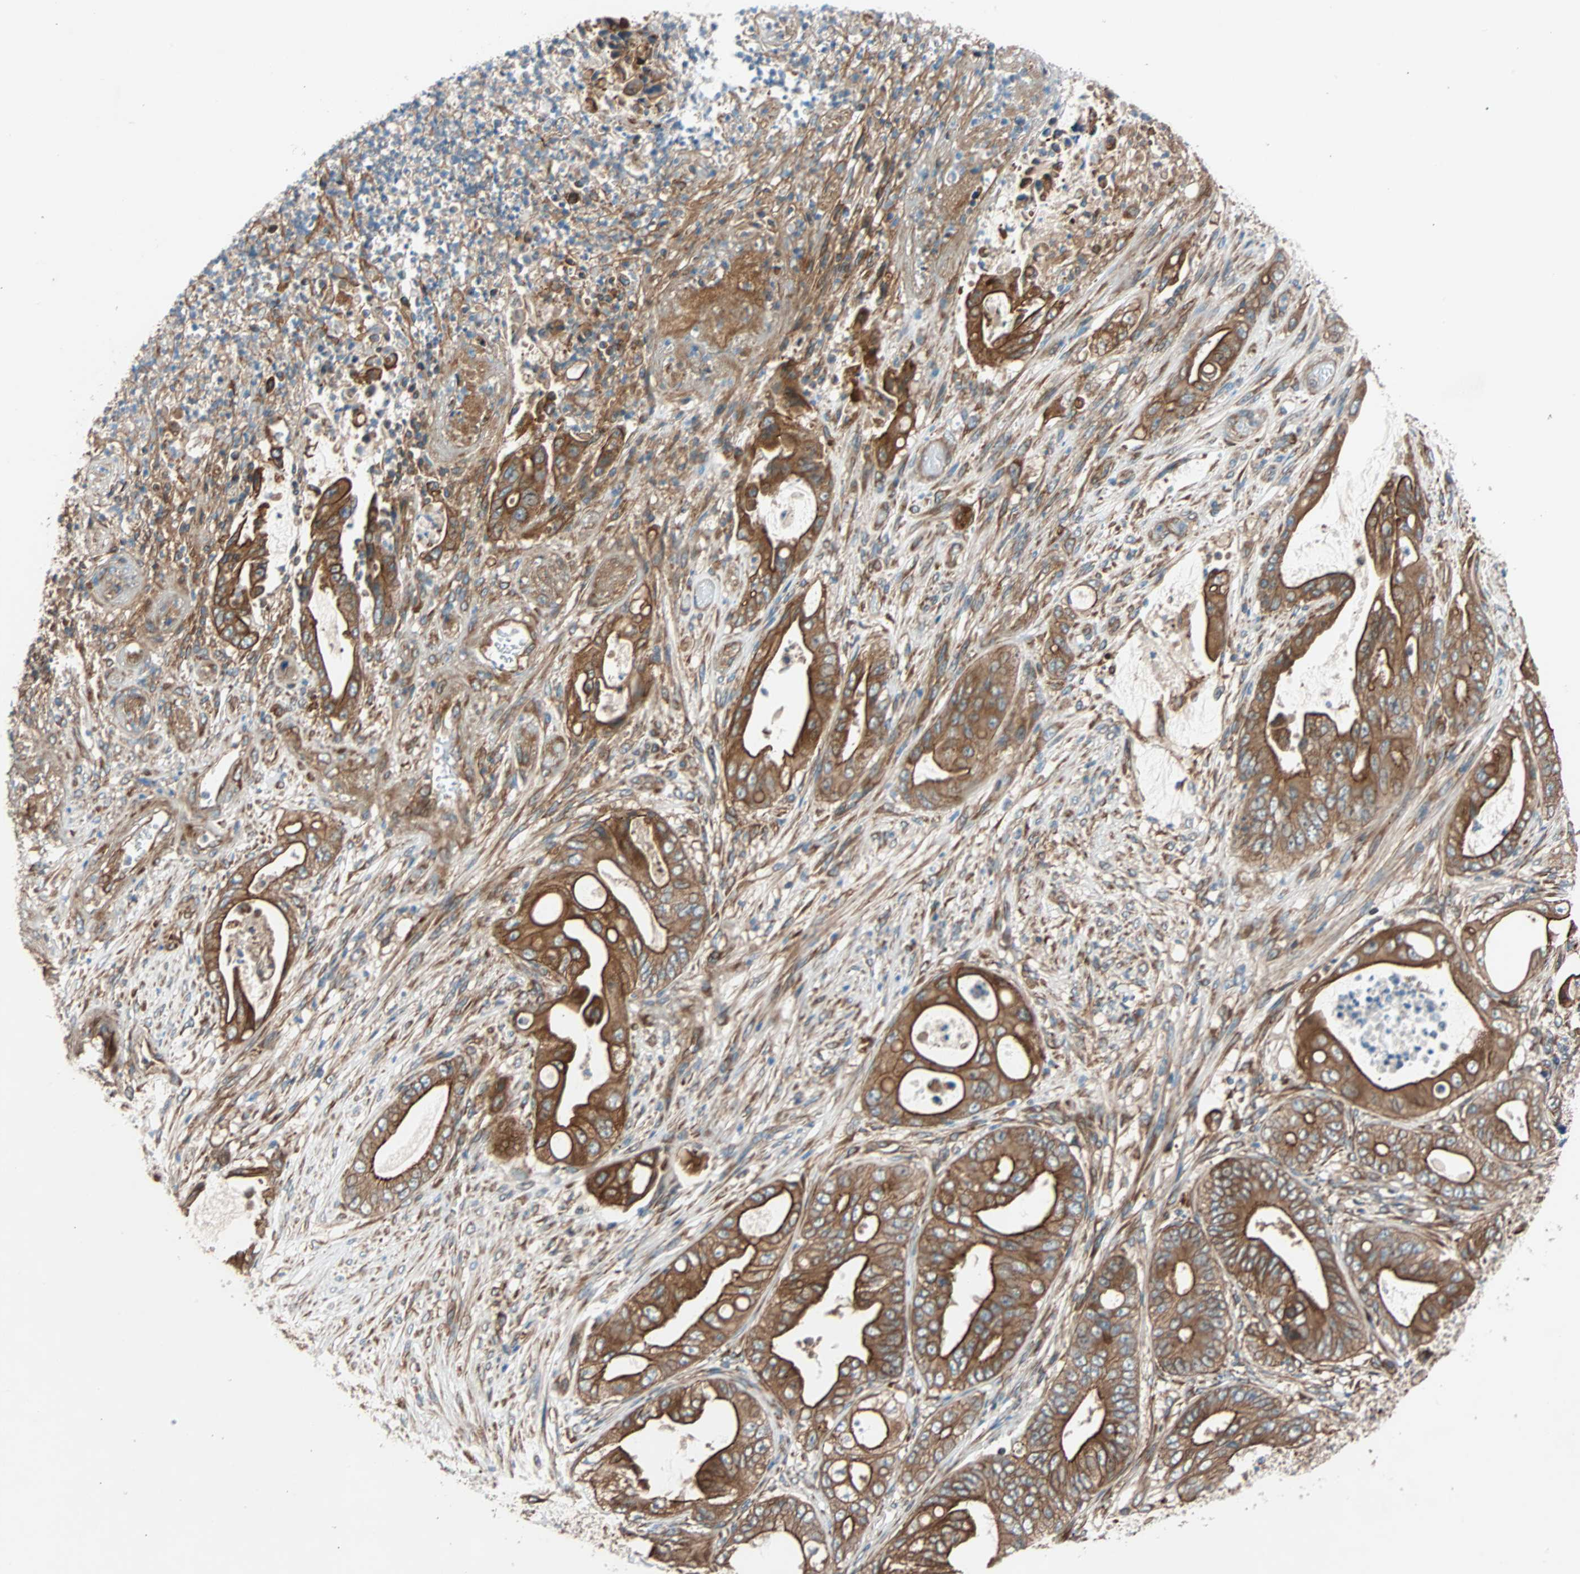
{"staining": {"intensity": "strong", "quantity": ">75%", "location": "cytoplasmic/membranous"}, "tissue": "stomach cancer", "cell_type": "Tumor cells", "image_type": "cancer", "snomed": [{"axis": "morphology", "description": "Adenocarcinoma, NOS"}, {"axis": "topography", "description": "Stomach"}], "caption": "Tumor cells display strong cytoplasmic/membranous staining in approximately >75% of cells in stomach cancer (adenocarcinoma). (IHC, brightfield microscopy, high magnification).", "gene": "PHYH", "patient": {"sex": "female", "age": 73}}